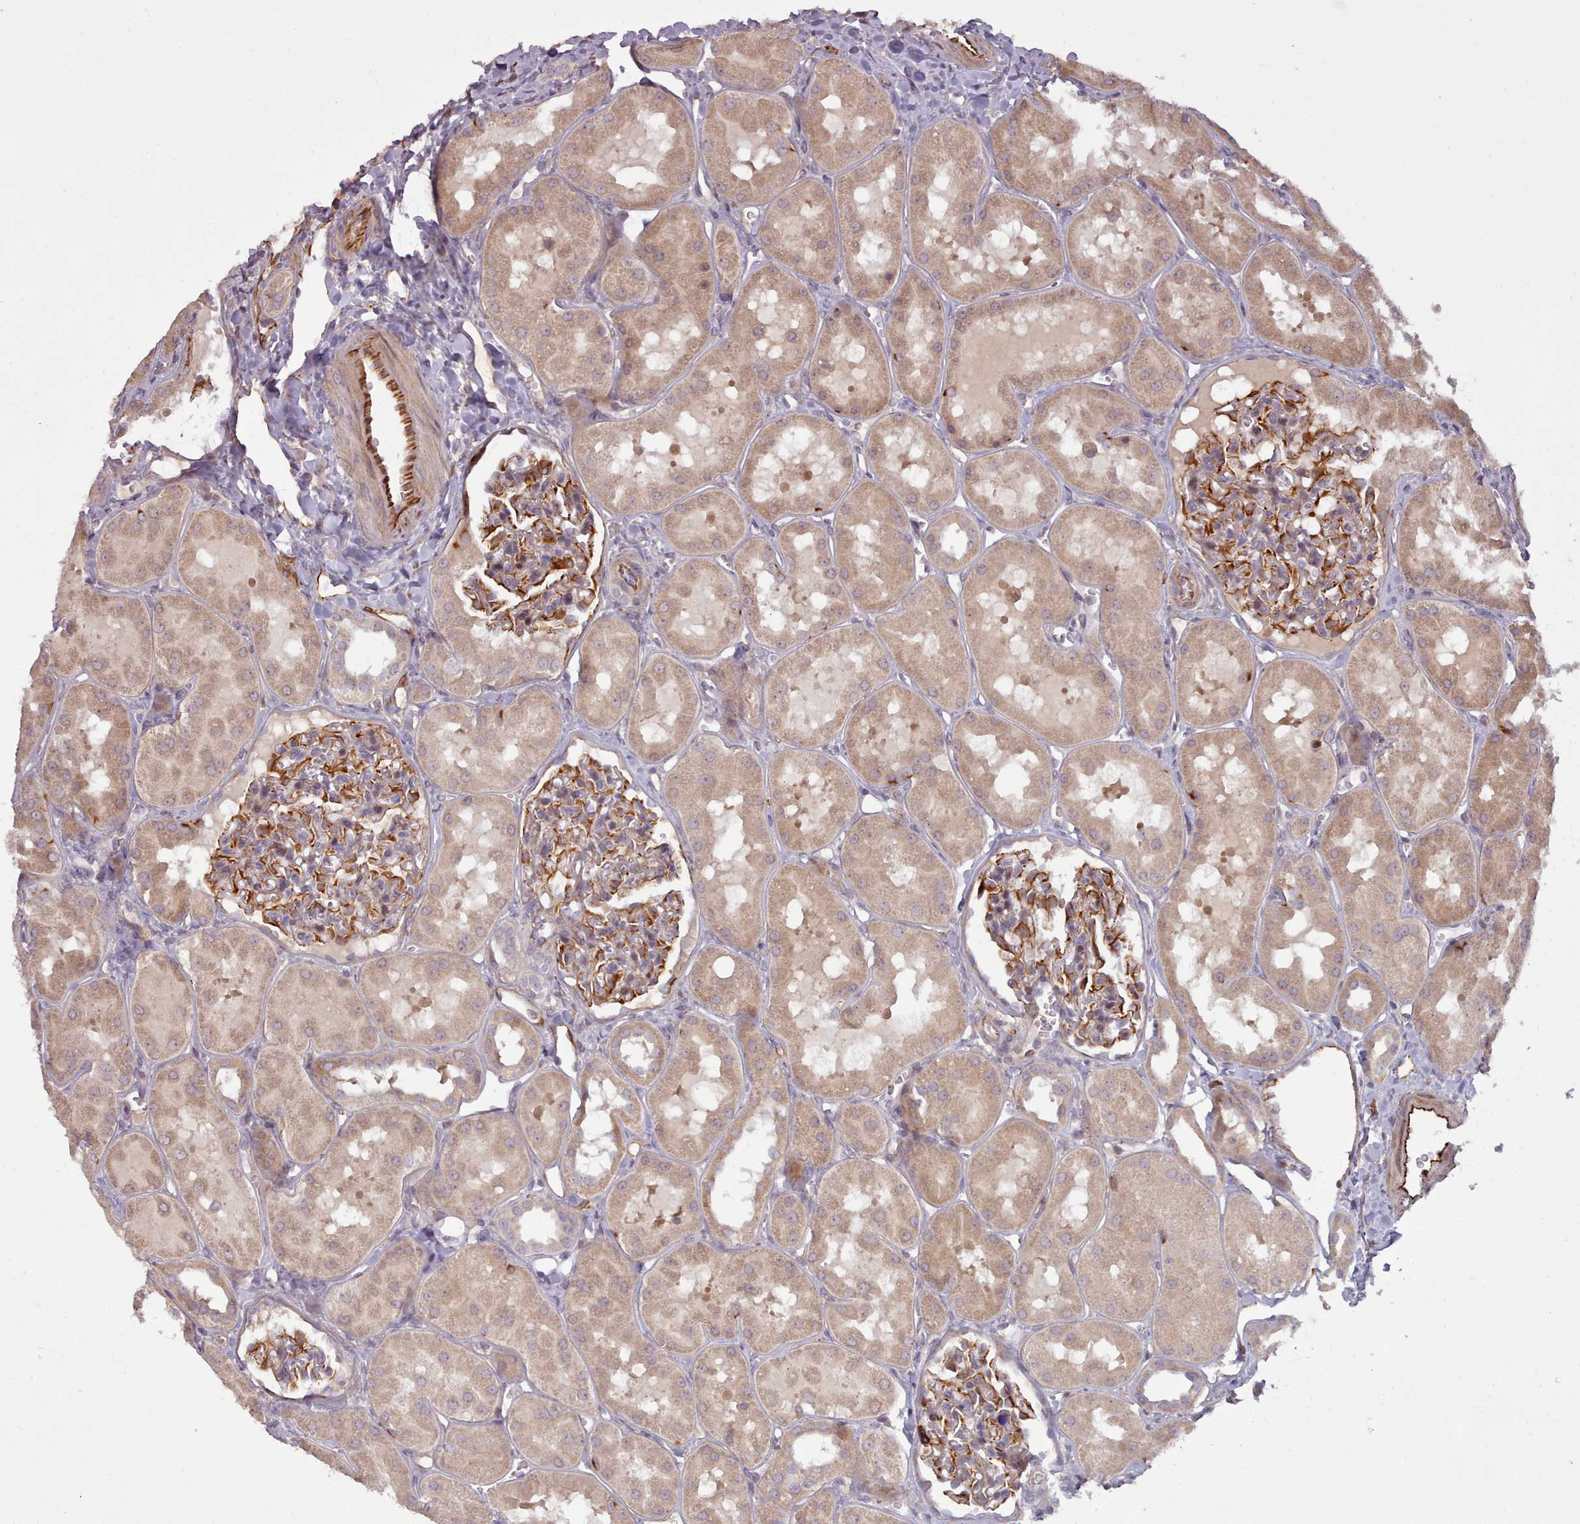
{"staining": {"intensity": "strong", "quantity": "25%-75%", "location": "cytoplasmic/membranous"}, "tissue": "kidney", "cell_type": "Cells in glomeruli", "image_type": "normal", "snomed": [{"axis": "morphology", "description": "Normal tissue, NOS"}, {"axis": "topography", "description": "Kidney"}, {"axis": "topography", "description": "Urinary bladder"}], "caption": "This photomicrograph exhibits immunohistochemistry (IHC) staining of normal human kidney, with high strong cytoplasmic/membranous staining in approximately 25%-75% of cells in glomeruli.", "gene": "GBGT1", "patient": {"sex": "male", "age": 16}}